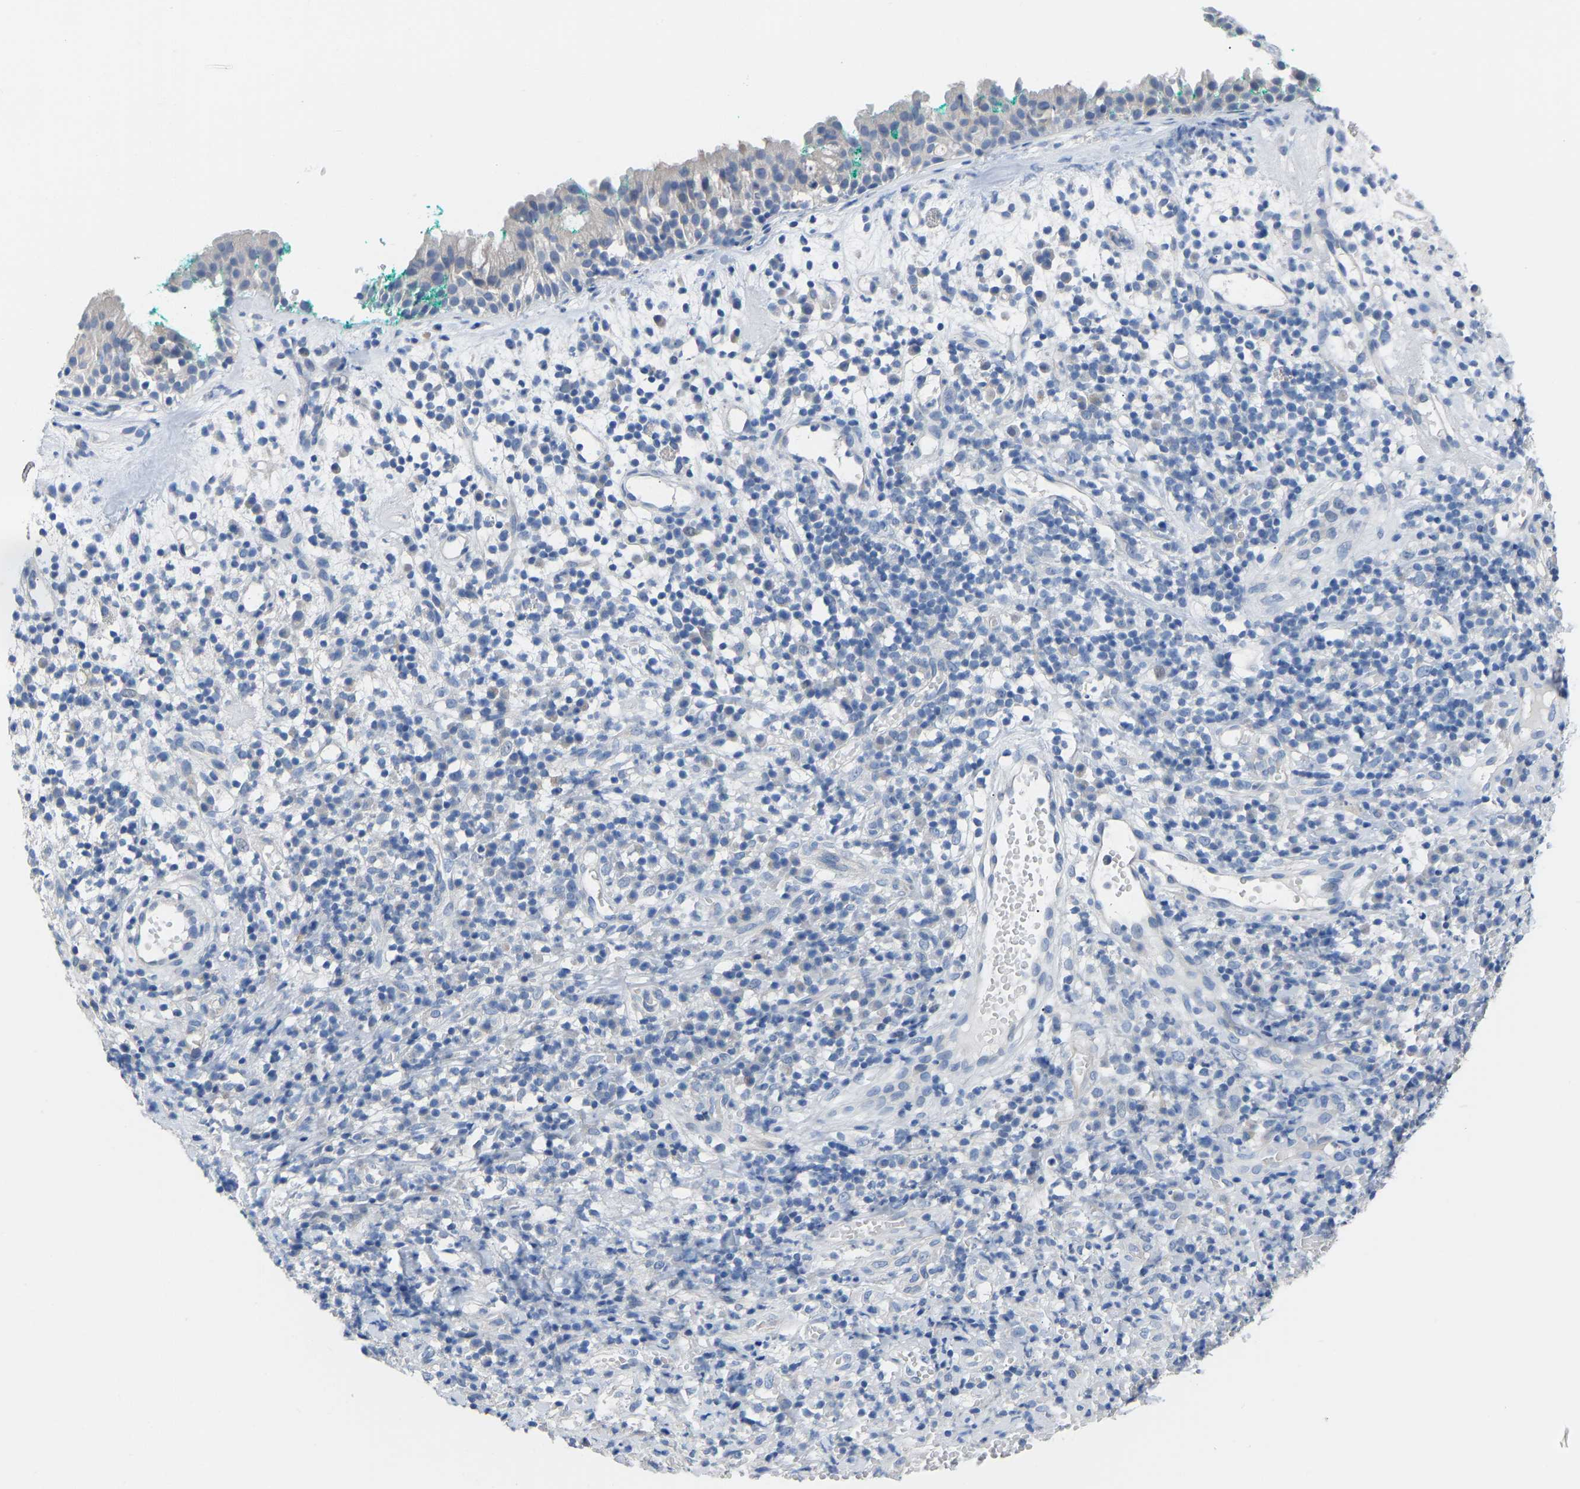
{"staining": {"intensity": "weak", "quantity": "<25%", "location": "cytoplasmic/membranous"}, "tissue": "nasopharynx", "cell_type": "Respiratory epithelial cells", "image_type": "normal", "snomed": [{"axis": "morphology", "description": "Normal tissue, NOS"}, {"axis": "morphology", "description": "Basal cell carcinoma"}, {"axis": "topography", "description": "Cartilage tissue"}, {"axis": "topography", "description": "Nasopharynx"}, {"axis": "topography", "description": "Oral tissue"}], "caption": "DAB immunohistochemical staining of normal nasopharynx shows no significant staining in respiratory epithelial cells.", "gene": "OLIG2", "patient": {"sex": "female", "age": 77}}